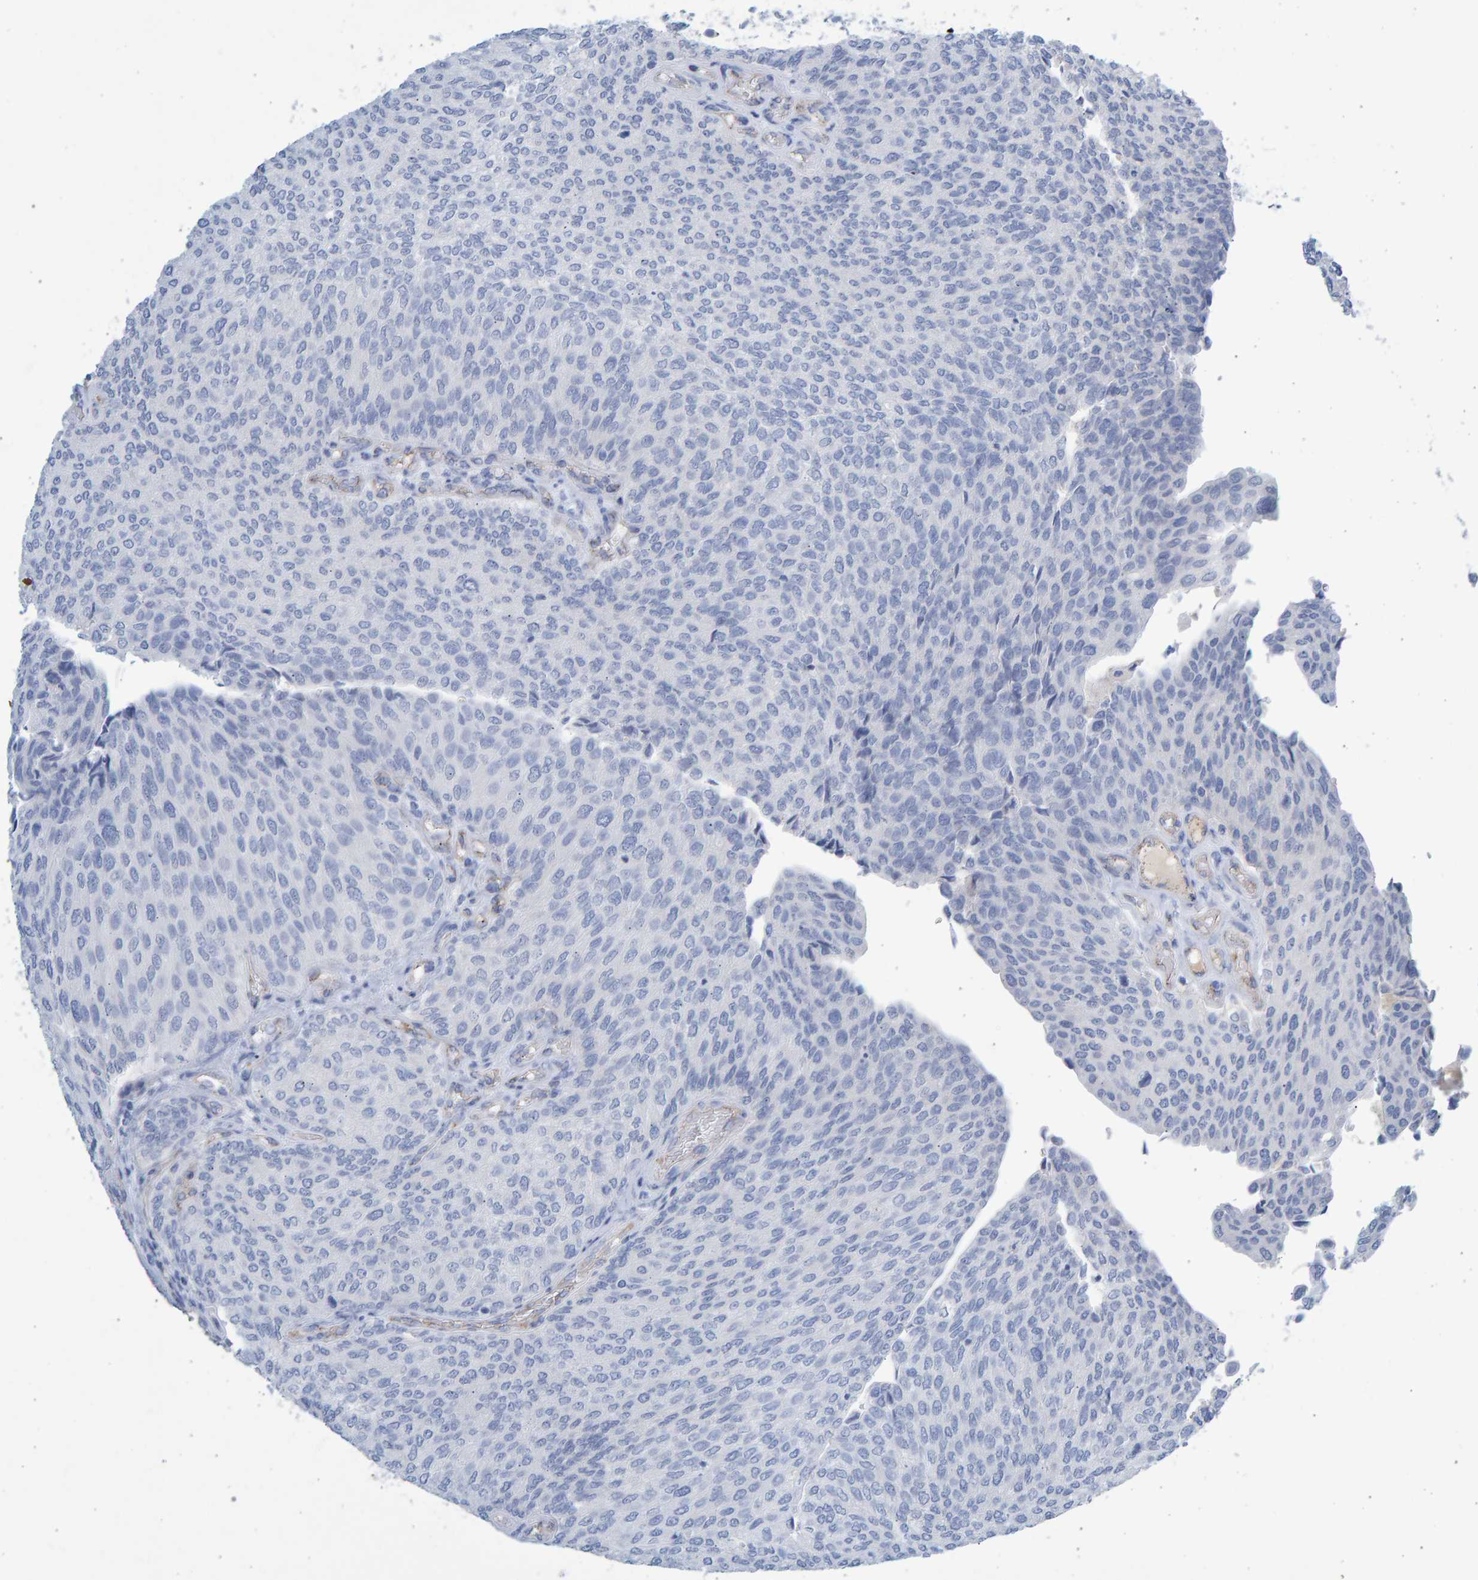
{"staining": {"intensity": "negative", "quantity": "none", "location": "none"}, "tissue": "urothelial cancer", "cell_type": "Tumor cells", "image_type": "cancer", "snomed": [{"axis": "morphology", "description": "Urothelial carcinoma, Low grade"}, {"axis": "topography", "description": "Urinary bladder"}], "caption": "The histopathology image displays no significant positivity in tumor cells of low-grade urothelial carcinoma.", "gene": "SLC34A3", "patient": {"sex": "female", "age": 79}}